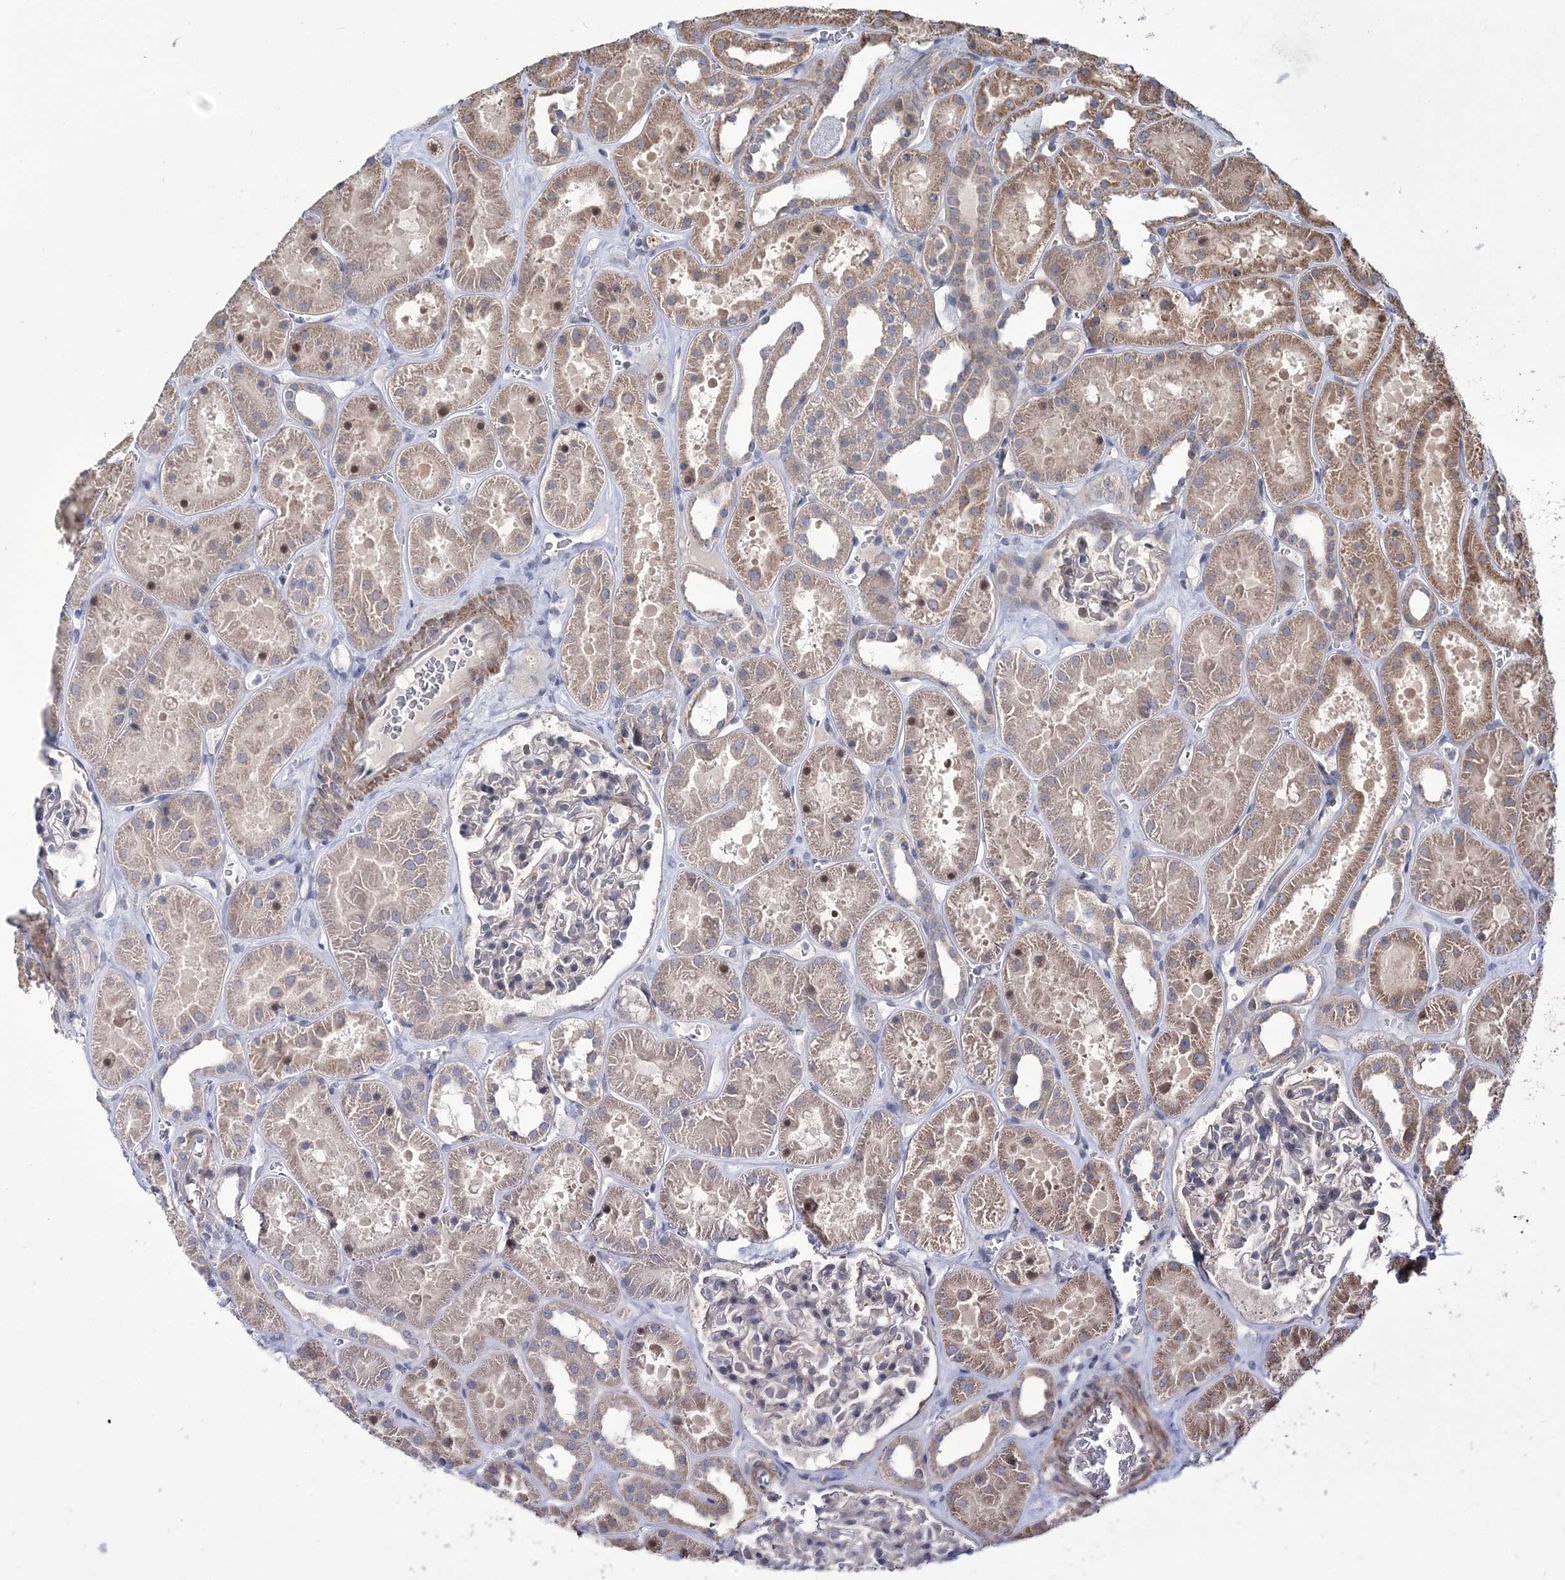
{"staining": {"intensity": "negative", "quantity": "none", "location": "none"}, "tissue": "kidney", "cell_type": "Cells in glomeruli", "image_type": "normal", "snomed": [{"axis": "morphology", "description": "Normal tissue, NOS"}, {"axis": "topography", "description": "Kidney"}], "caption": "The histopathology image exhibits no significant positivity in cells in glomeruli of kidney.", "gene": "PPP2R2B", "patient": {"sex": "female", "age": 41}}